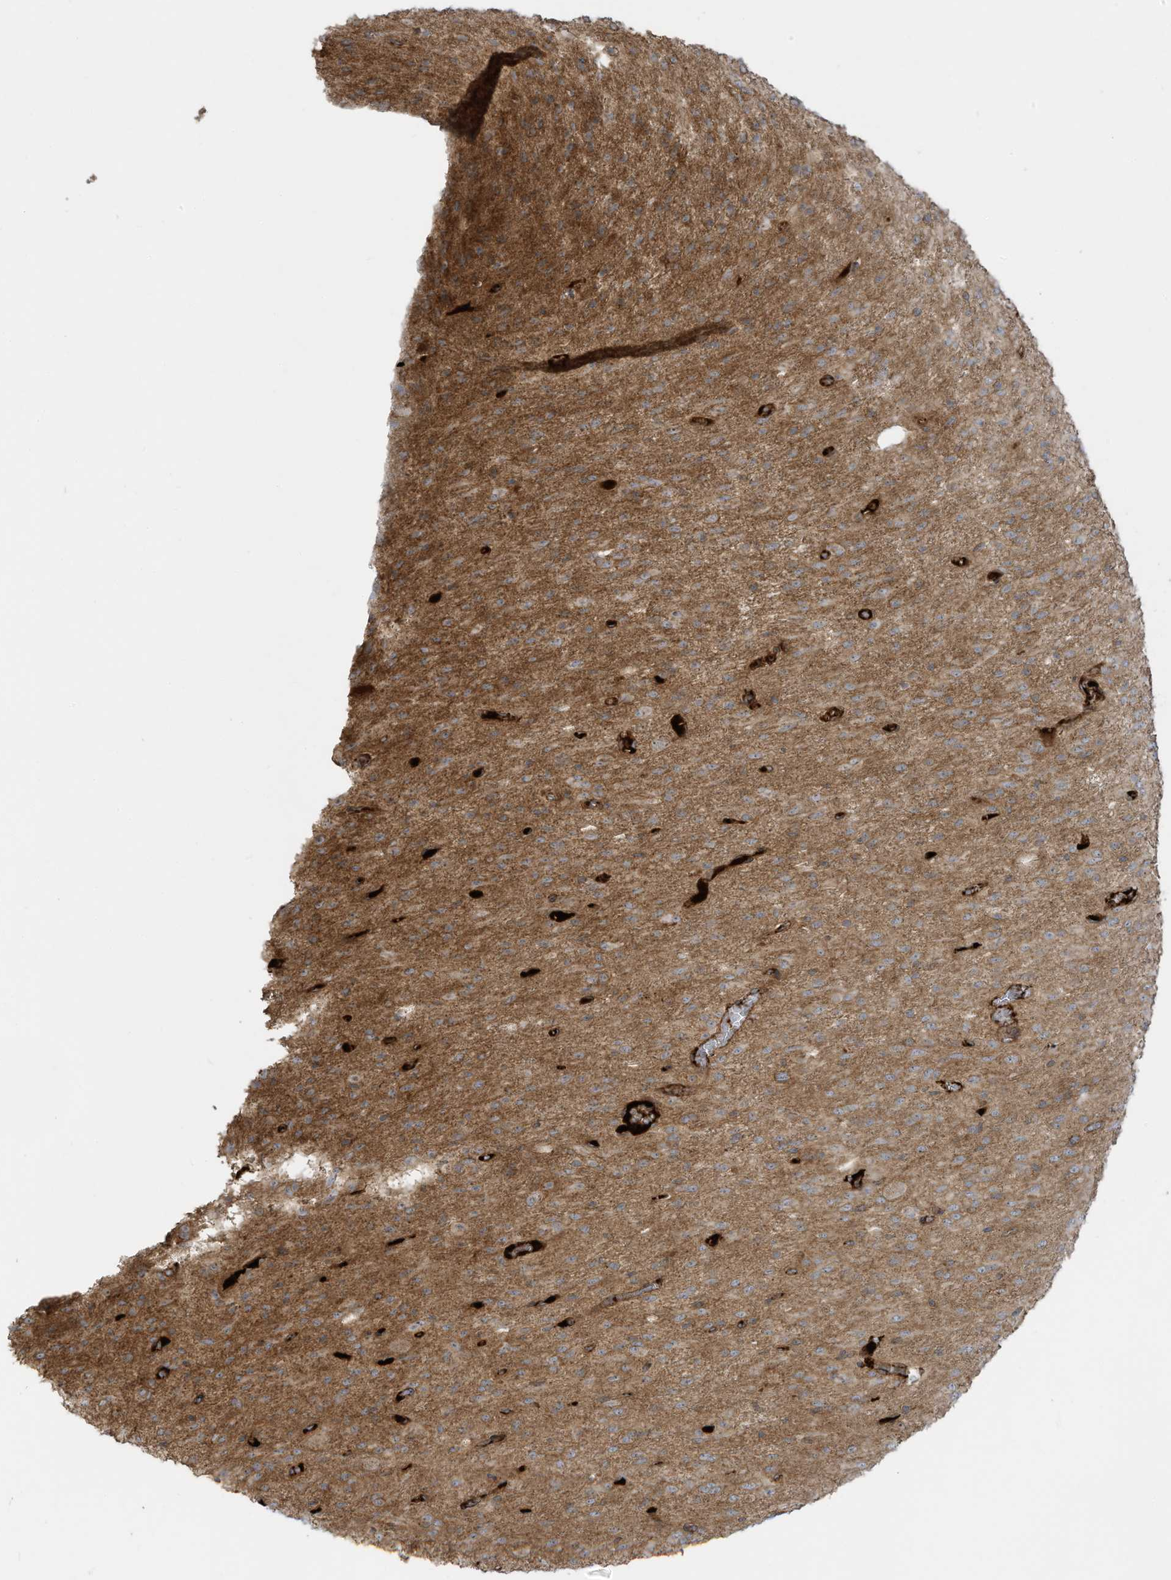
{"staining": {"intensity": "moderate", "quantity": "25%-75%", "location": "cytoplasmic/membranous"}, "tissue": "glioma", "cell_type": "Tumor cells", "image_type": "cancer", "snomed": [{"axis": "morphology", "description": "Glioma, malignant, High grade"}, {"axis": "topography", "description": "Brain"}], "caption": "Protein expression analysis of human glioma reveals moderate cytoplasmic/membranous expression in about 25%-75% of tumor cells.", "gene": "ENTR1", "patient": {"sex": "female", "age": 59}}